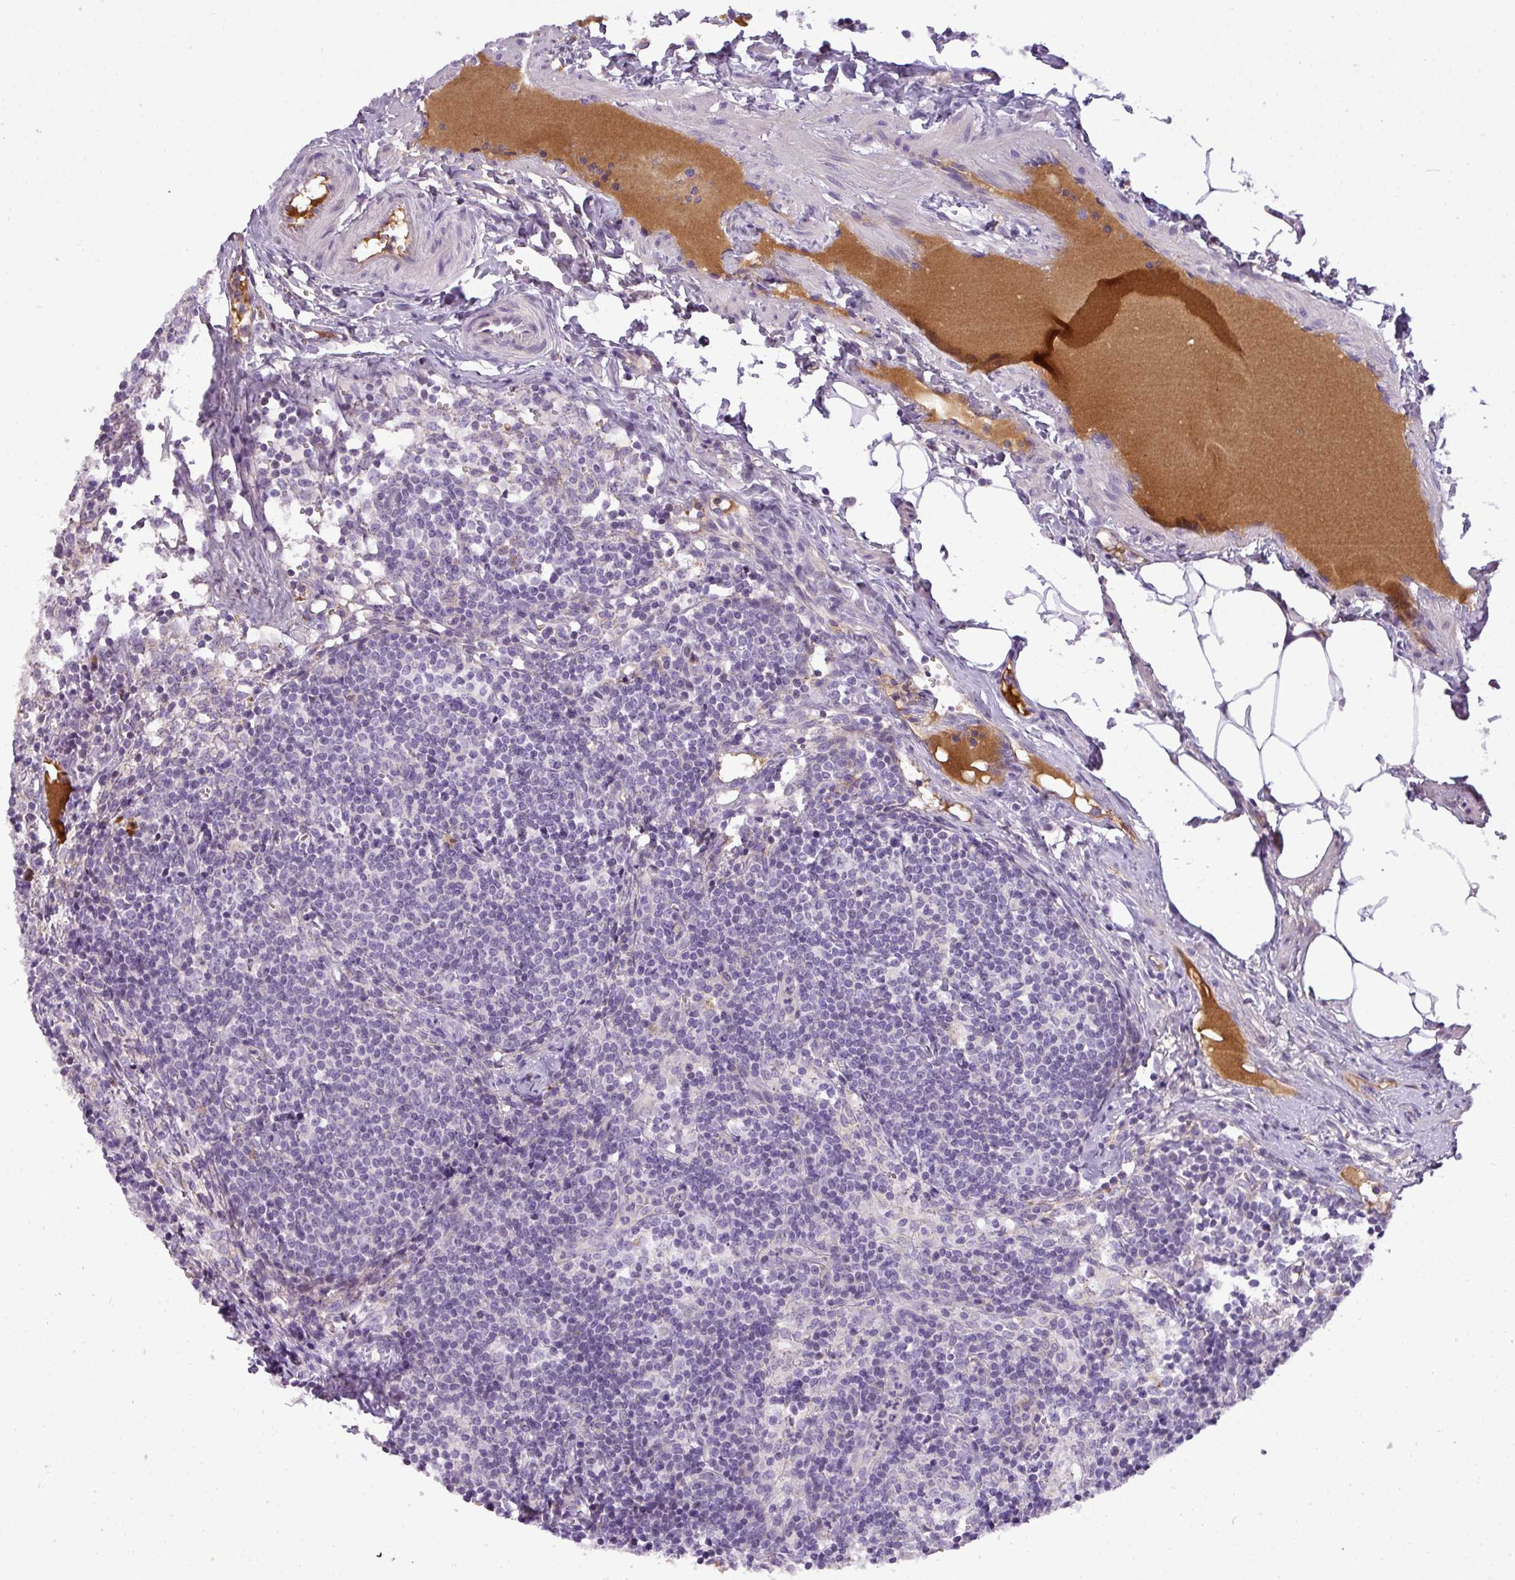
{"staining": {"intensity": "negative", "quantity": "none", "location": "none"}, "tissue": "lymph node", "cell_type": "Germinal center cells", "image_type": "normal", "snomed": [{"axis": "morphology", "description": "Normal tissue, NOS"}, {"axis": "topography", "description": "Lymph node"}], "caption": "A high-resolution histopathology image shows immunohistochemistry staining of unremarkable lymph node, which displays no significant expression in germinal center cells.", "gene": "C4A", "patient": {"sex": "female", "age": 30}}